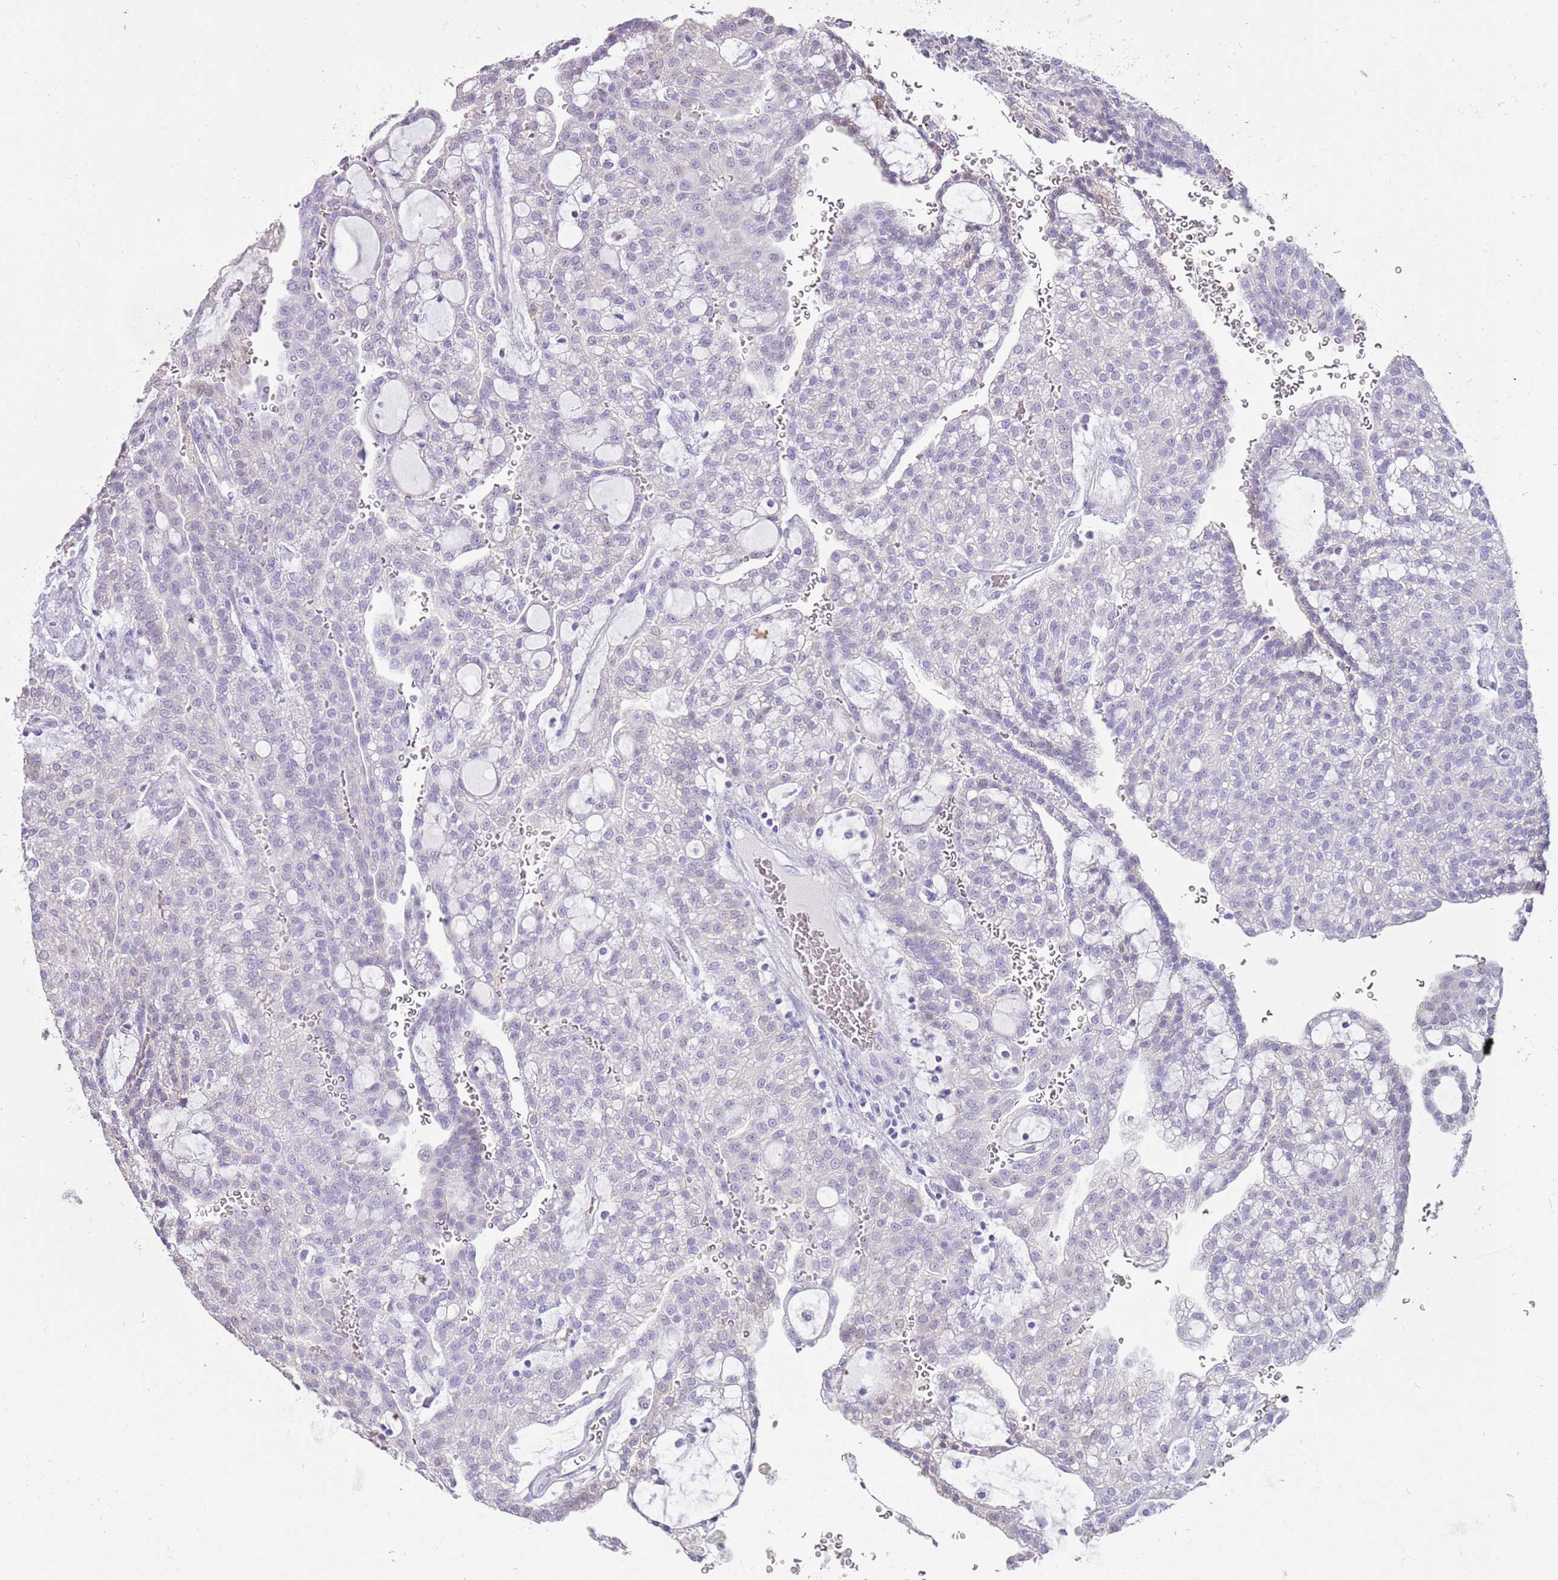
{"staining": {"intensity": "negative", "quantity": "none", "location": "none"}, "tissue": "renal cancer", "cell_type": "Tumor cells", "image_type": "cancer", "snomed": [{"axis": "morphology", "description": "Adenocarcinoma, NOS"}, {"axis": "topography", "description": "Kidney"}], "caption": "Tumor cells show no significant protein expression in renal cancer.", "gene": "NBPF3", "patient": {"sex": "male", "age": 63}}